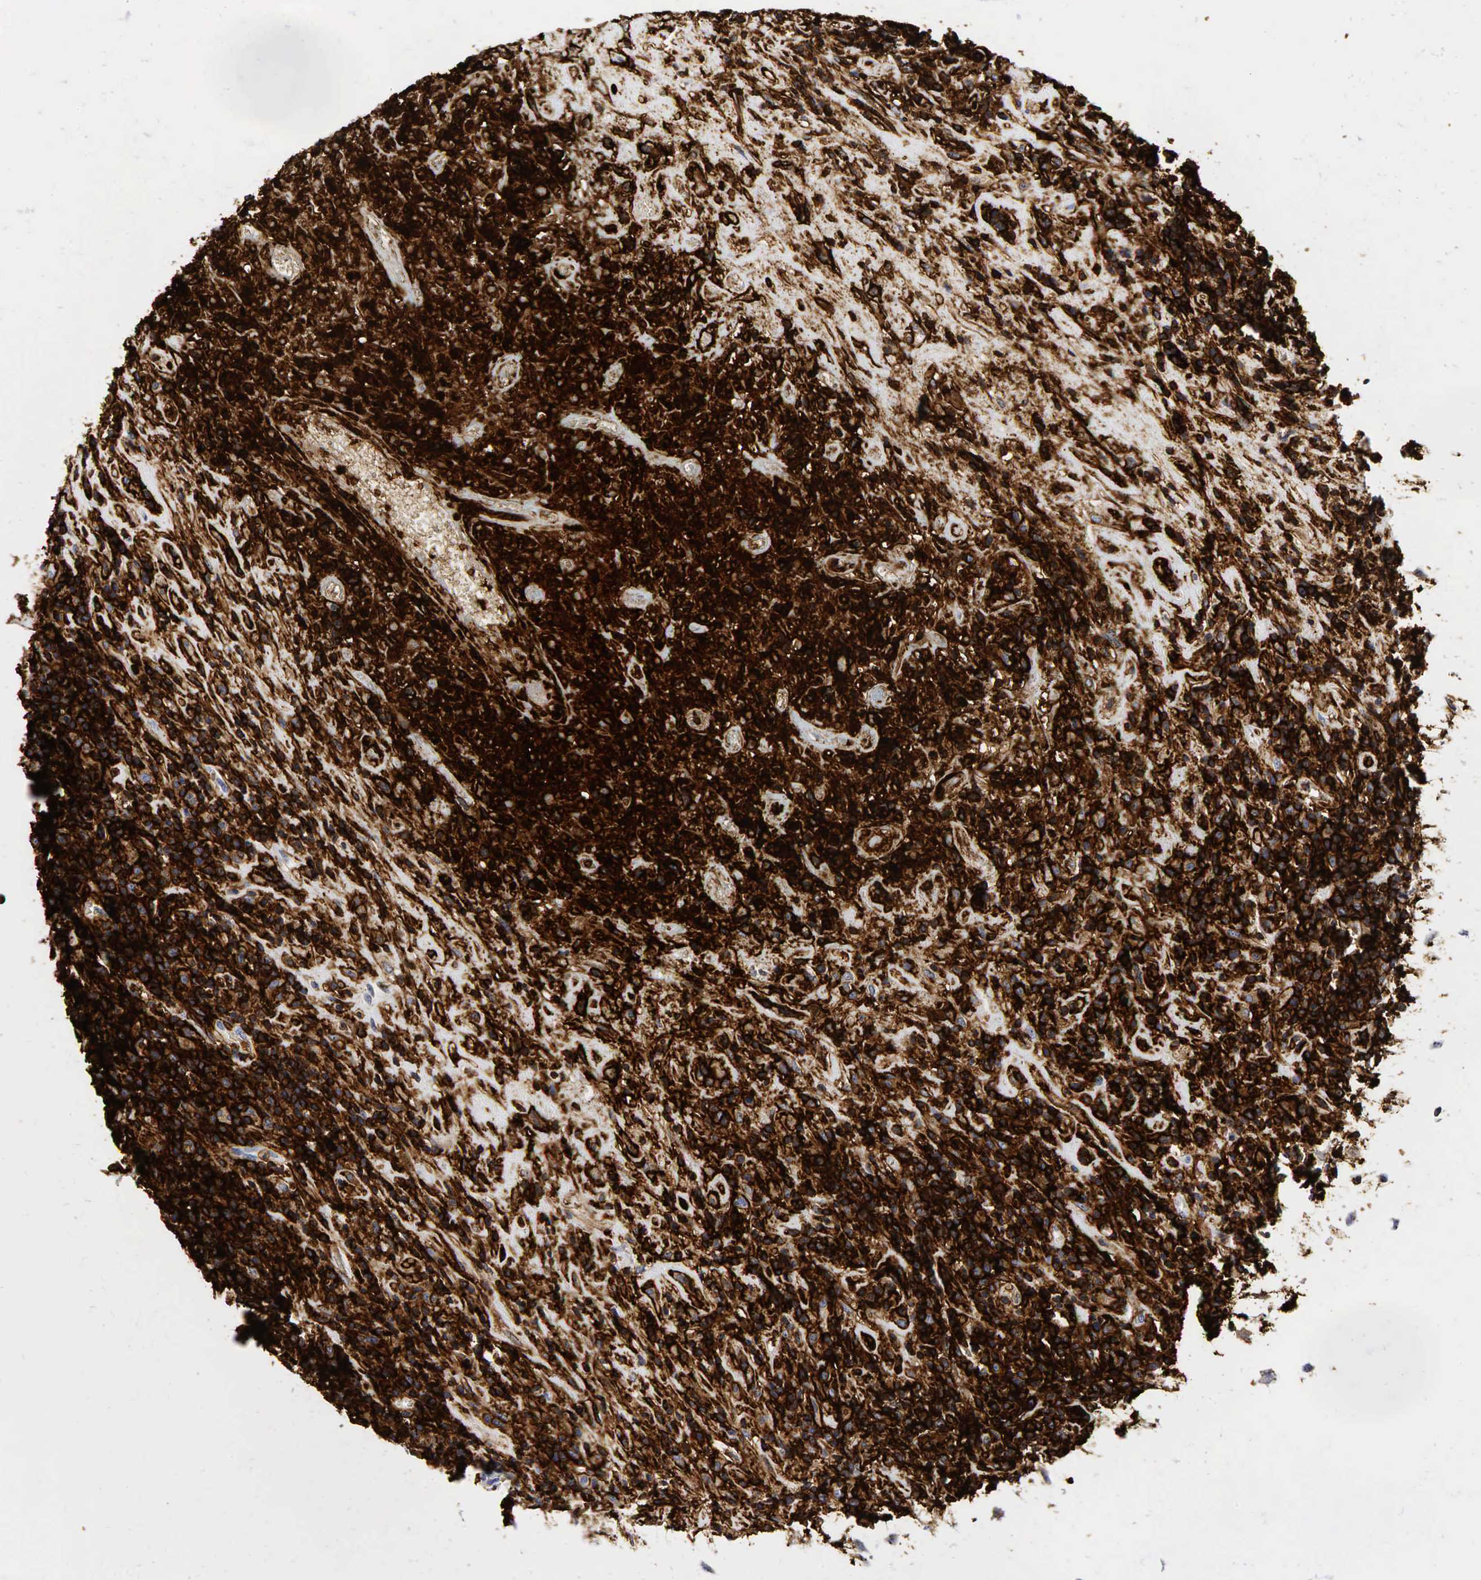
{"staining": {"intensity": "strong", "quantity": ">75%", "location": "cytoplasmic/membranous"}, "tissue": "lymphoma", "cell_type": "Tumor cells", "image_type": "cancer", "snomed": [{"axis": "morphology", "description": "Hodgkin's disease, NOS"}, {"axis": "topography", "description": "Lymph node"}], "caption": "Protein expression by immunohistochemistry (IHC) shows strong cytoplasmic/membranous staining in about >75% of tumor cells in lymphoma.", "gene": "CD44", "patient": {"sex": "male", "age": 46}}